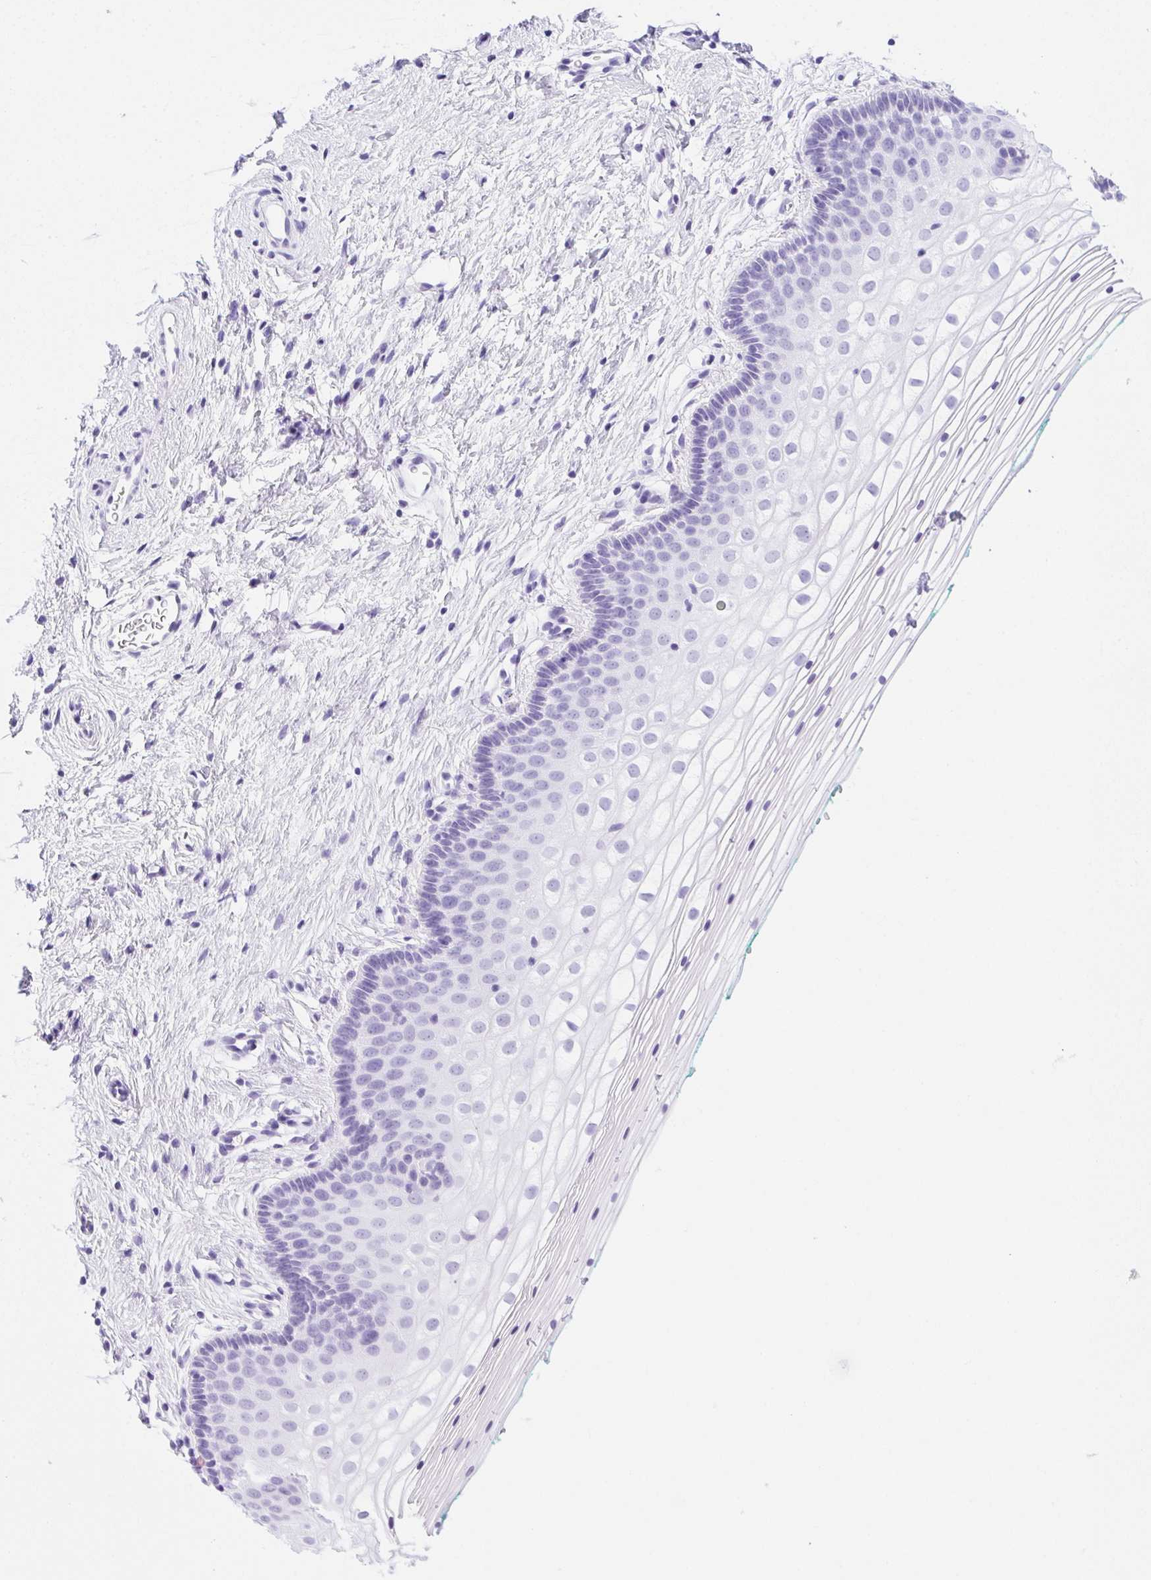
{"staining": {"intensity": "negative", "quantity": "none", "location": "none"}, "tissue": "vagina", "cell_type": "Squamous epithelial cells", "image_type": "normal", "snomed": [{"axis": "morphology", "description": "Normal tissue, NOS"}, {"axis": "topography", "description": "Vagina"}], "caption": "Immunohistochemistry histopathology image of unremarkable vagina stained for a protein (brown), which displays no staining in squamous epithelial cells. (DAB immunohistochemistry (IHC) with hematoxylin counter stain).", "gene": "SPACA5B", "patient": {"sex": "female", "age": 36}}